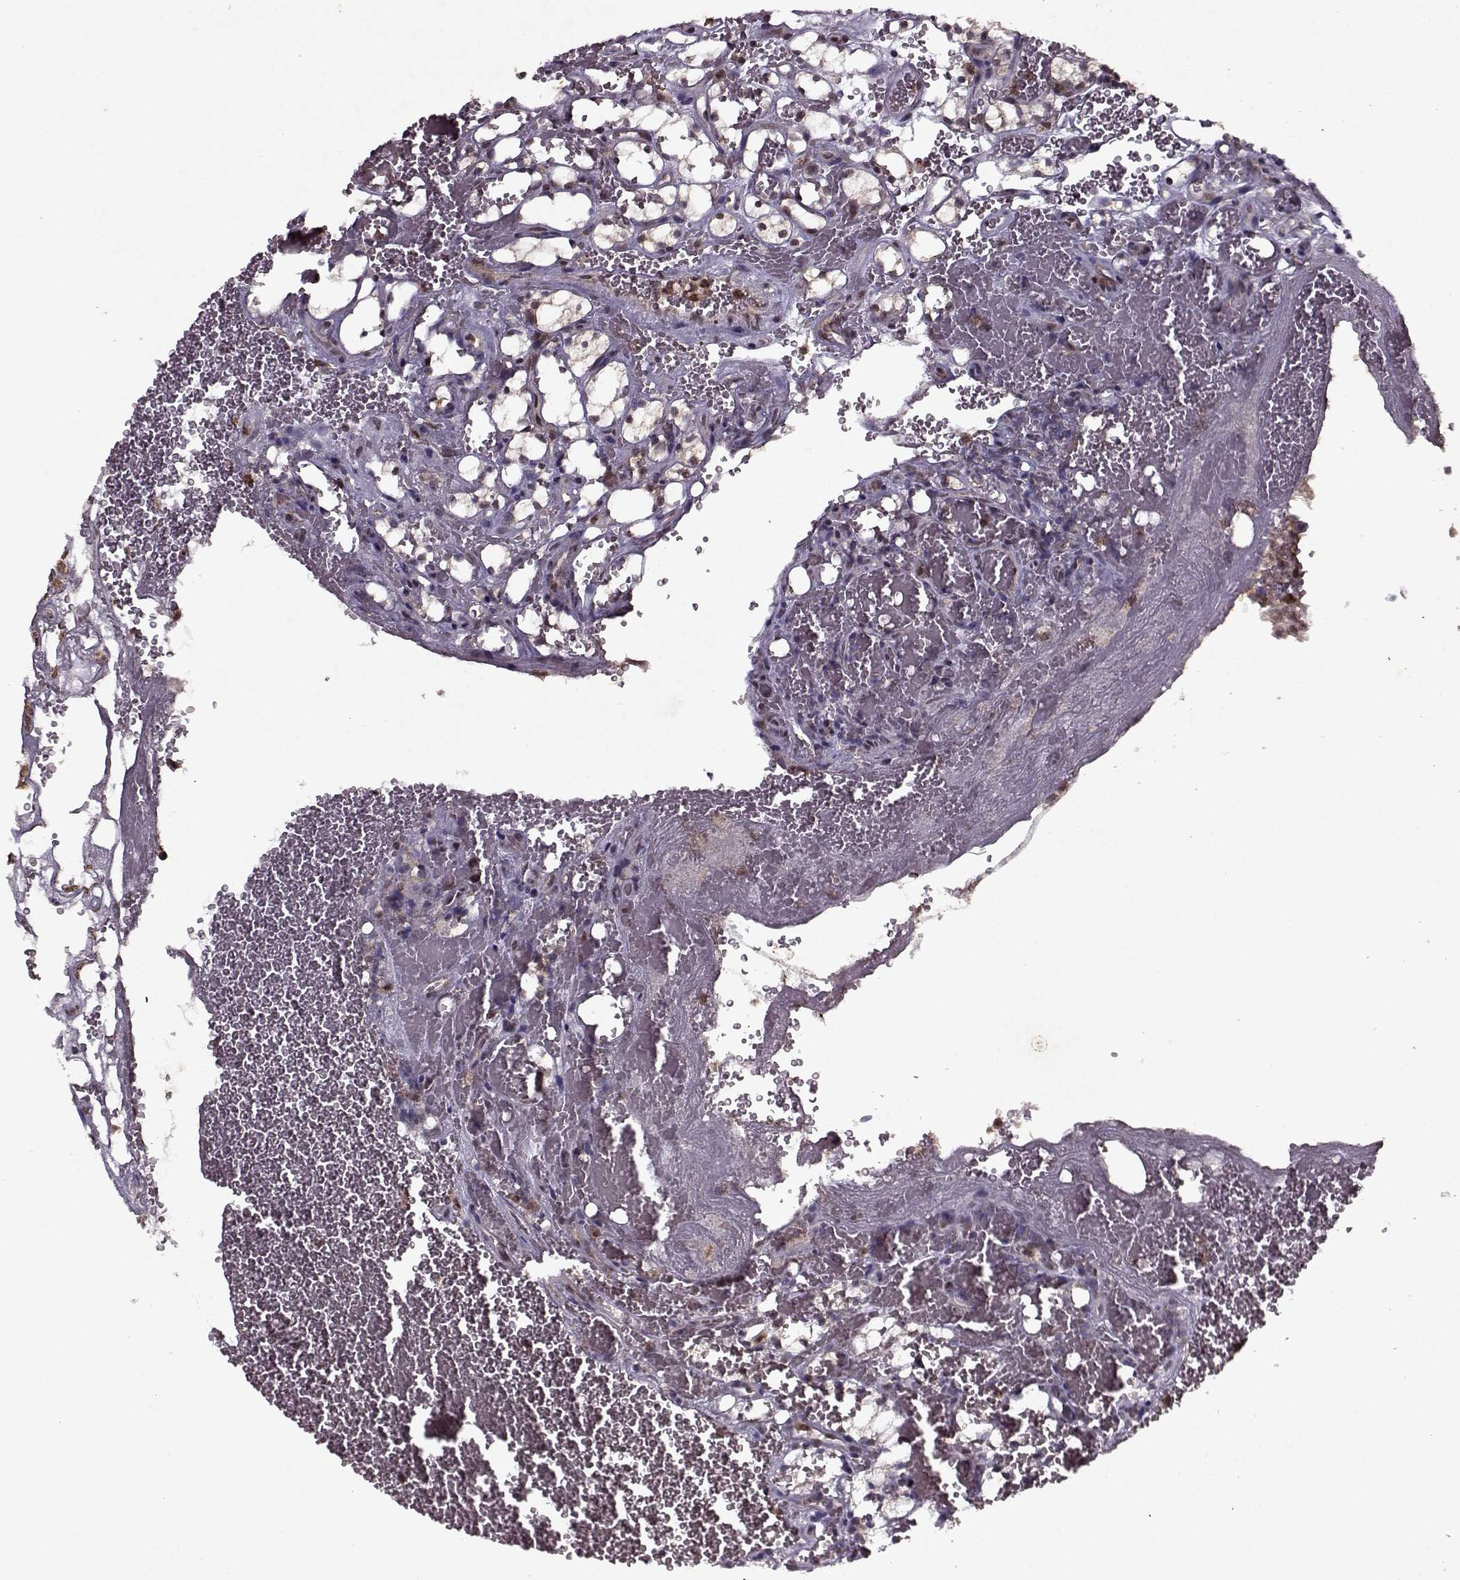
{"staining": {"intensity": "weak", "quantity": "<25%", "location": "cytoplasmic/membranous"}, "tissue": "renal cancer", "cell_type": "Tumor cells", "image_type": "cancer", "snomed": [{"axis": "morphology", "description": "Adenocarcinoma, NOS"}, {"axis": "topography", "description": "Kidney"}], "caption": "Renal cancer was stained to show a protein in brown. There is no significant expression in tumor cells.", "gene": "PSMA7", "patient": {"sex": "female", "age": 69}}